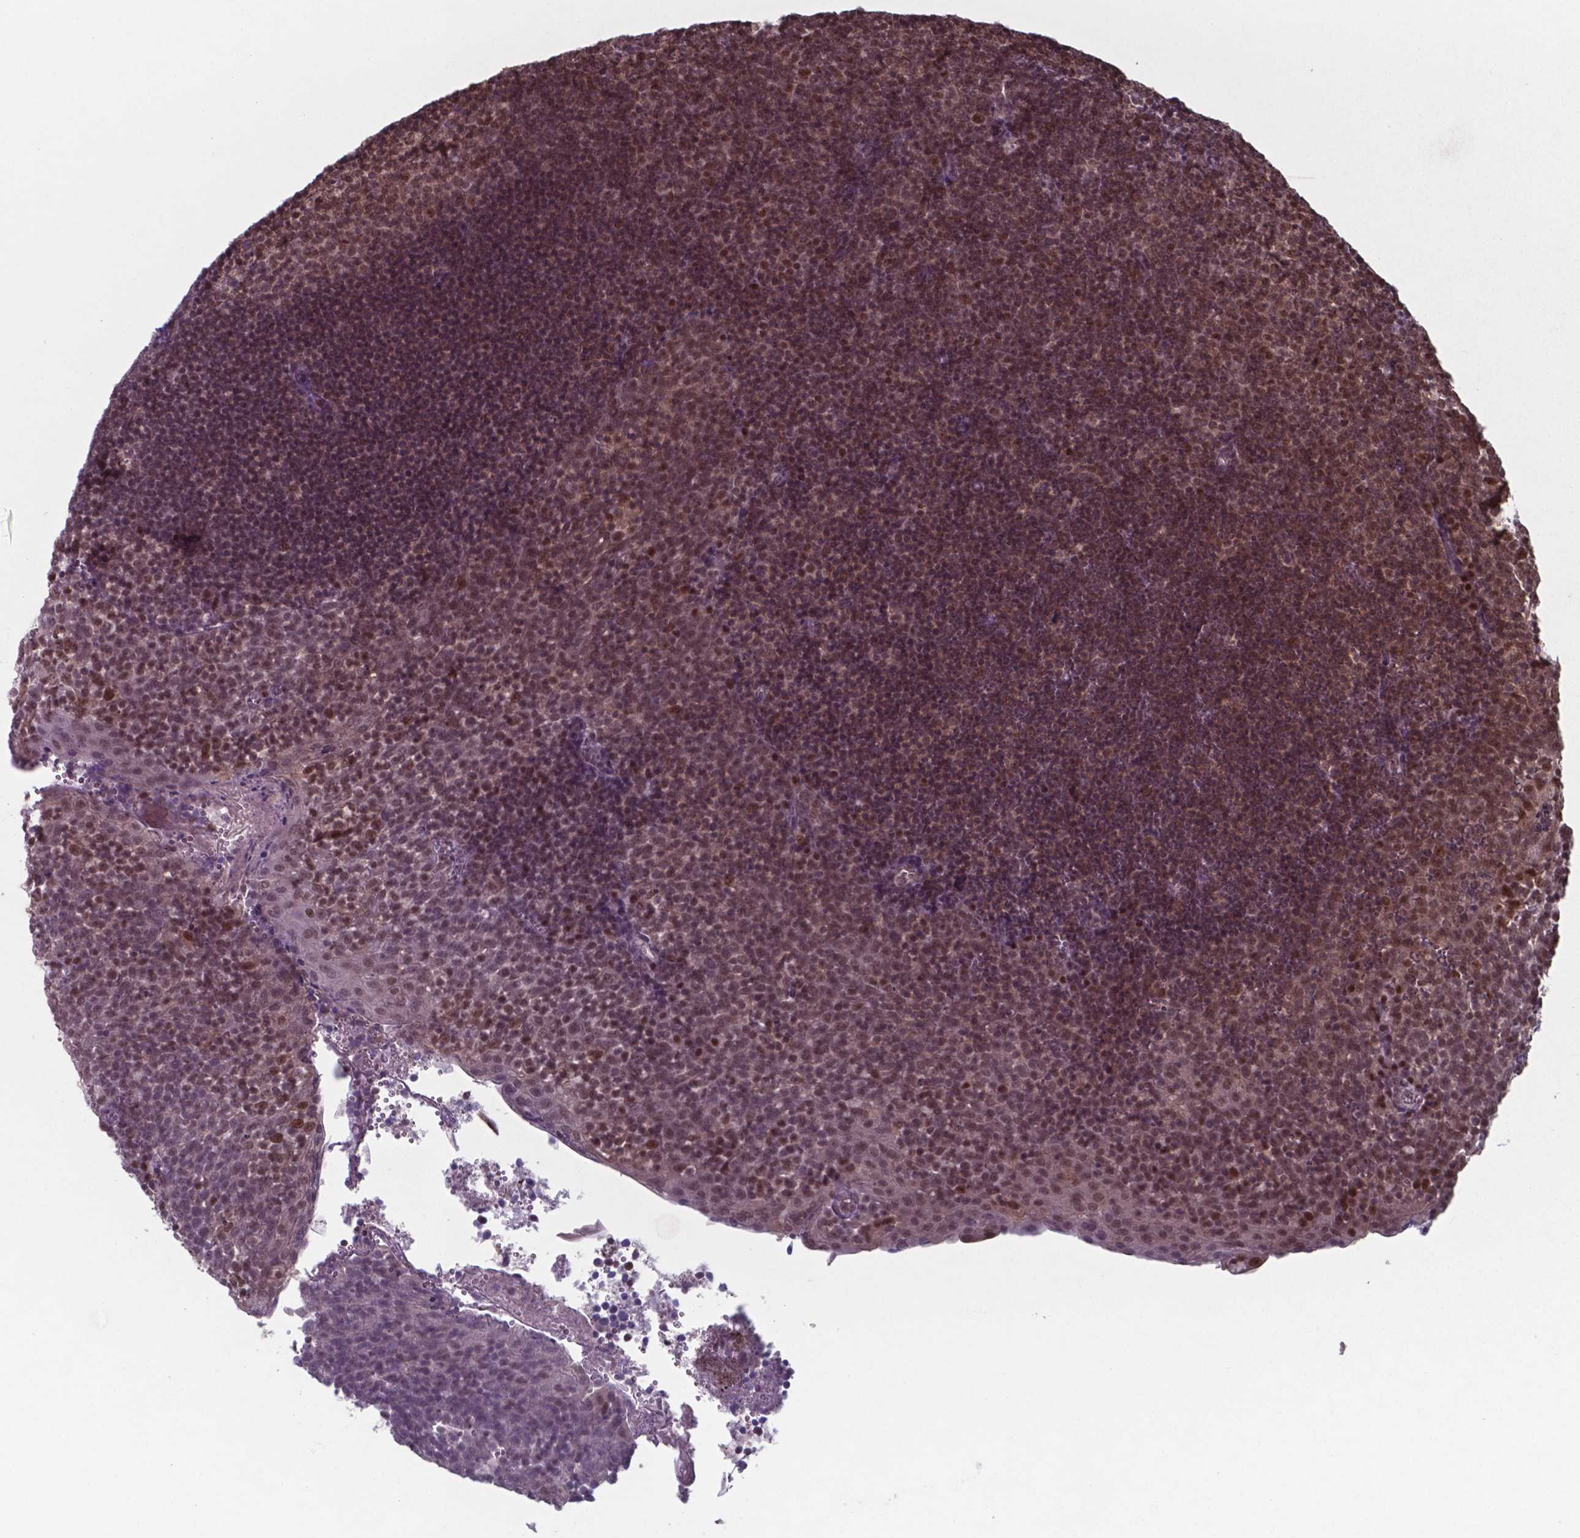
{"staining": {"intensity": "moderate", "quantity": ">75%", "location": "nuclear"}, "tissue": "lymph node", "cell_type": "Germinal center cells", "image_type": "normal", "snomed": [{"axis": "morphology", "description": "Normal tissue, NOS"}, {"axis": "topography", "description": "Lymph node"}], "caption": "Immunohistochemistry (IHC) histopathology image of normal lymph node stained for a protein (brown), which displays medium levels of moderate nuclear expression in approximately >75% of germinal center cells.", "gene": "UBA1", "patient": {"sex": "female", "age": 21}}